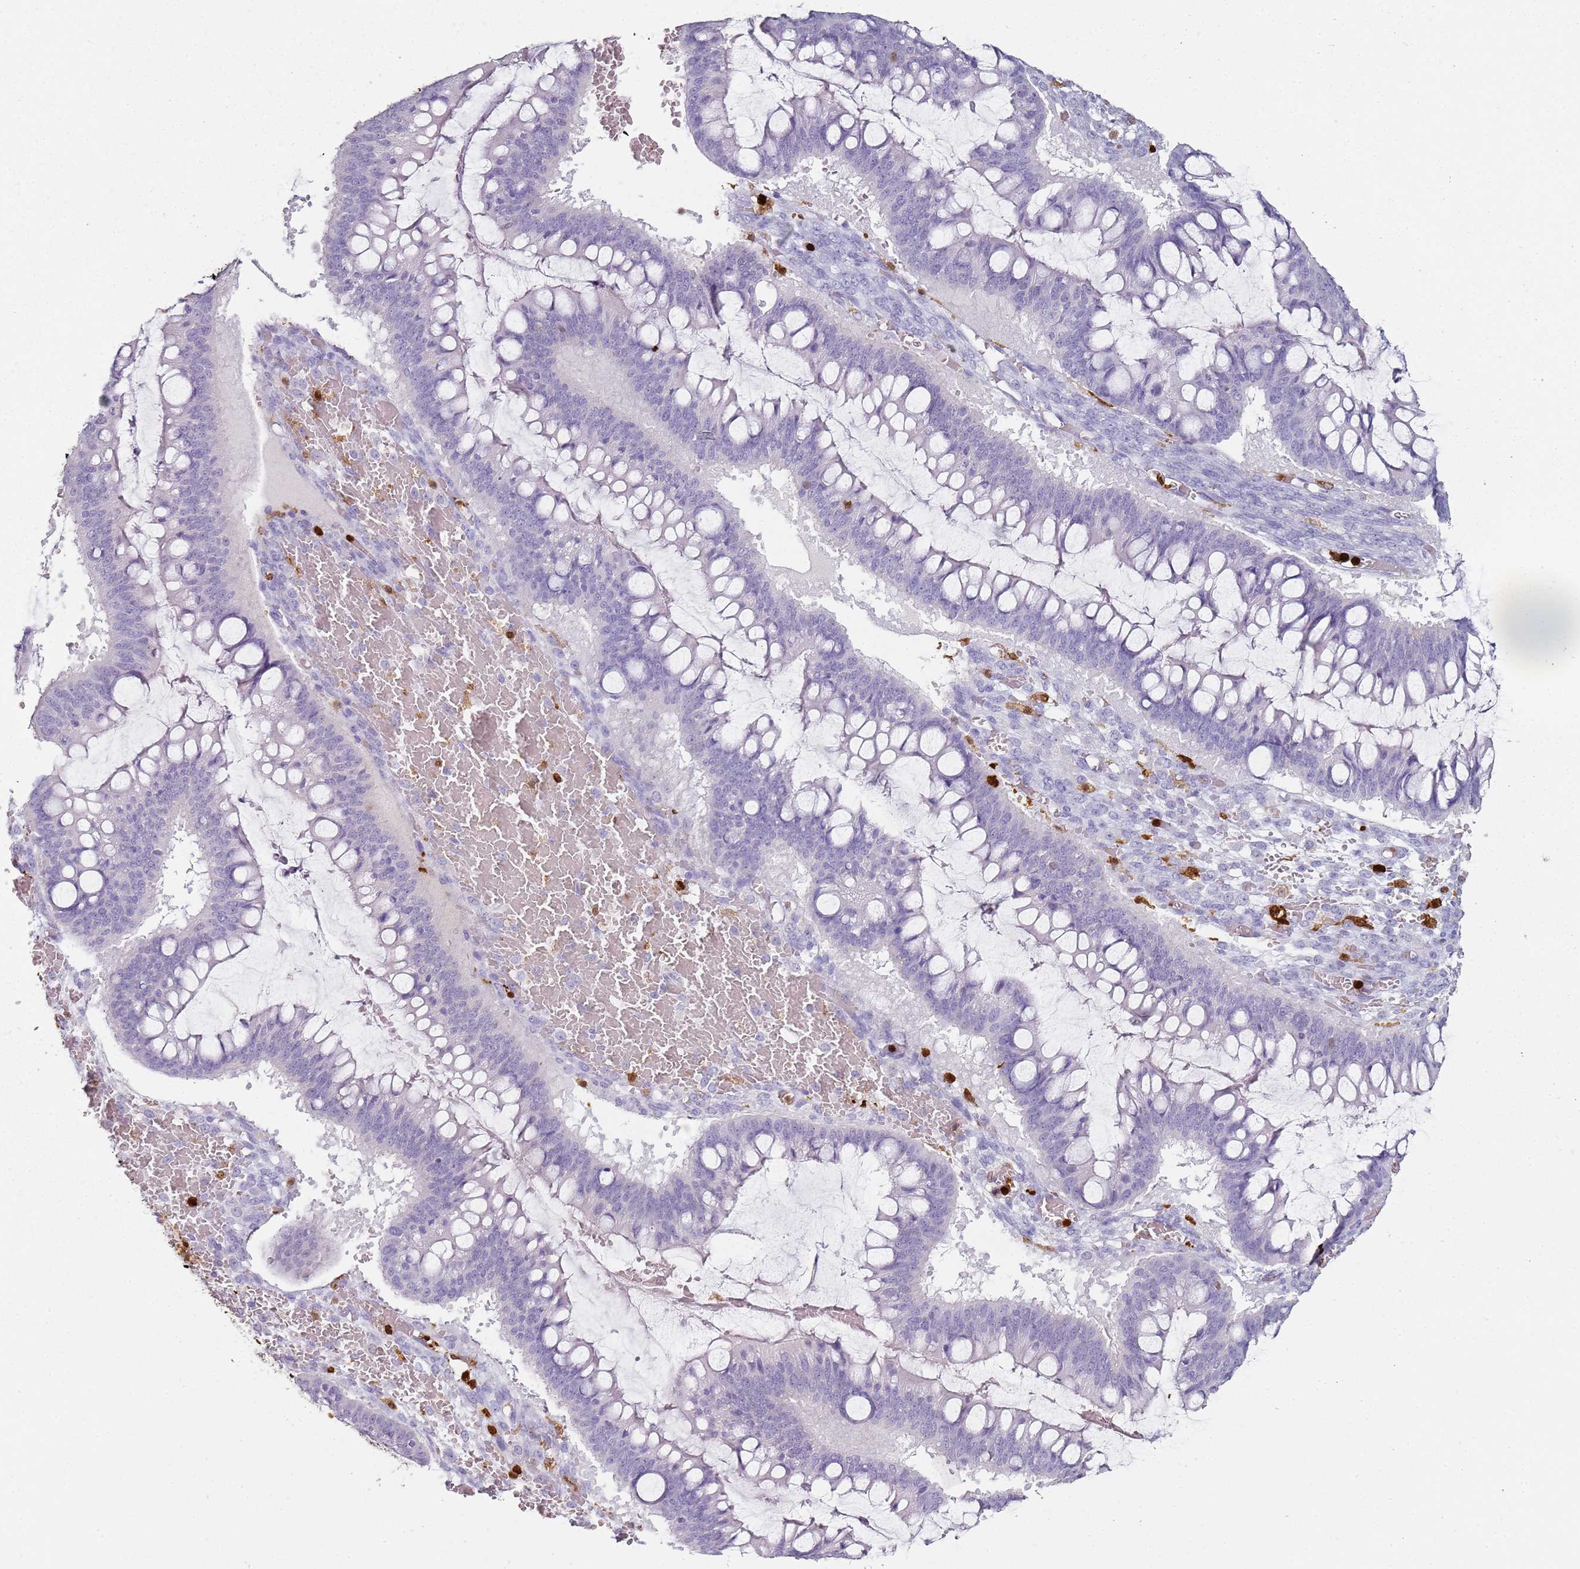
{"staining": {"intensity": "negative", "quantity": "none", "location": "none"}, "tissue": "ovarian cancer", "cell_type": "Tumor cells", "image_type": "cancer", "snomed": [{"axis": "morphology", "description": "Cystadenocarcinoma, mucinous, NOS"}, {"axis": "topography", "description": "Ovary"}], "caption": "Tumor cells are negative for brown protein staining in ovarian cancer.", "gene": "S100A4", "patient": {"sex": "female", "age": 73}}